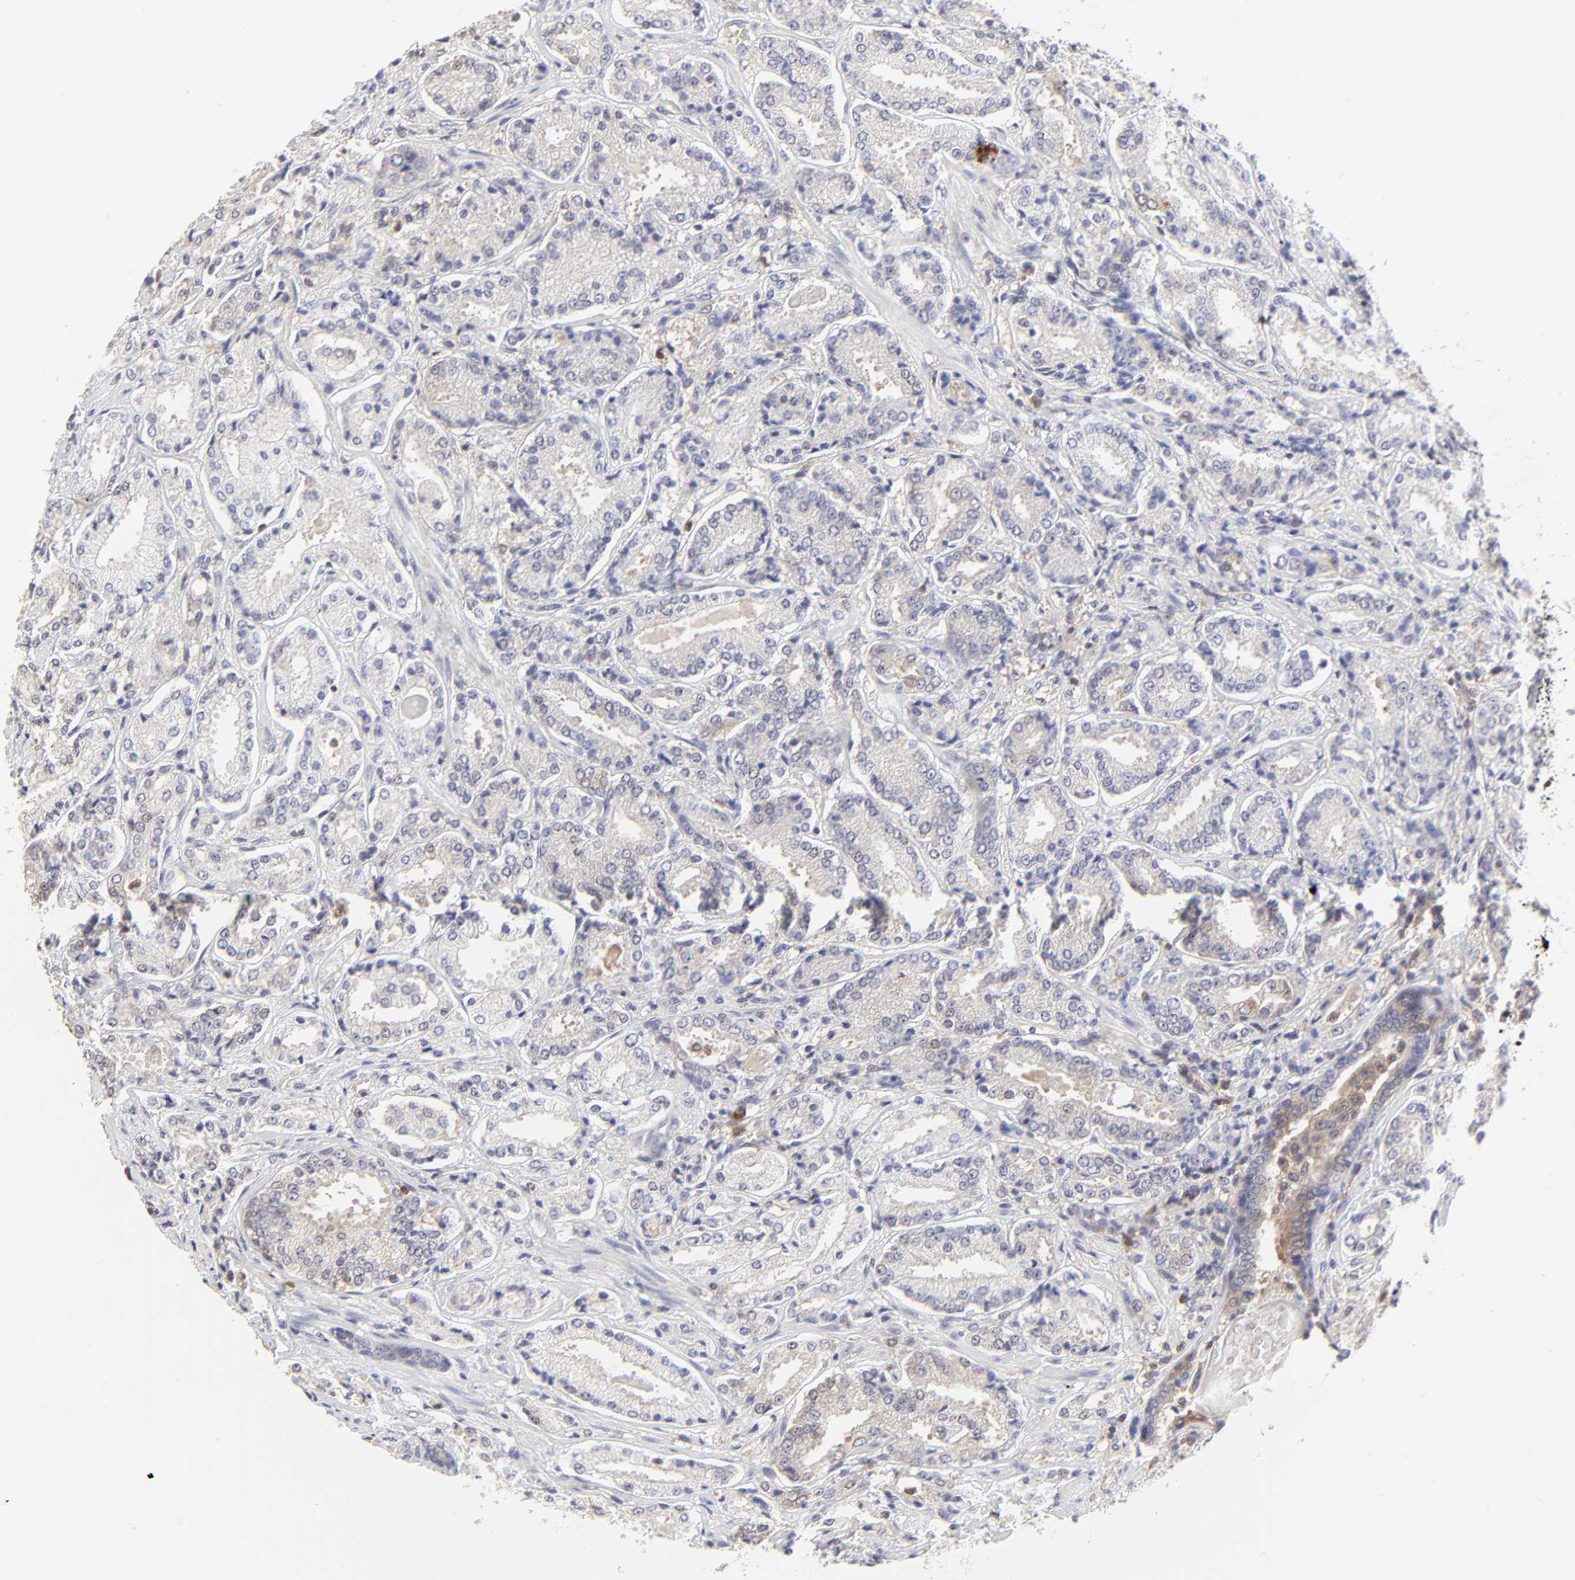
{"staining": {"intensity": "negative", "quantity": "none", "location": "none"}, "tissue": "prostate cancer", "cell_type": "Tumor cells", "image_type": "cancer", "snomed": [{"axis": "morphology", "description": "Adenocarcinoma, High grade"}, {"axis": "topography", "description": "Prostate"}], "caption": "Tumor cells show no significant protein staining in high-grade adenocarcinoma (prostate).", "gene": "CASP3", "patient": {"sex": "male", "age": 58}}